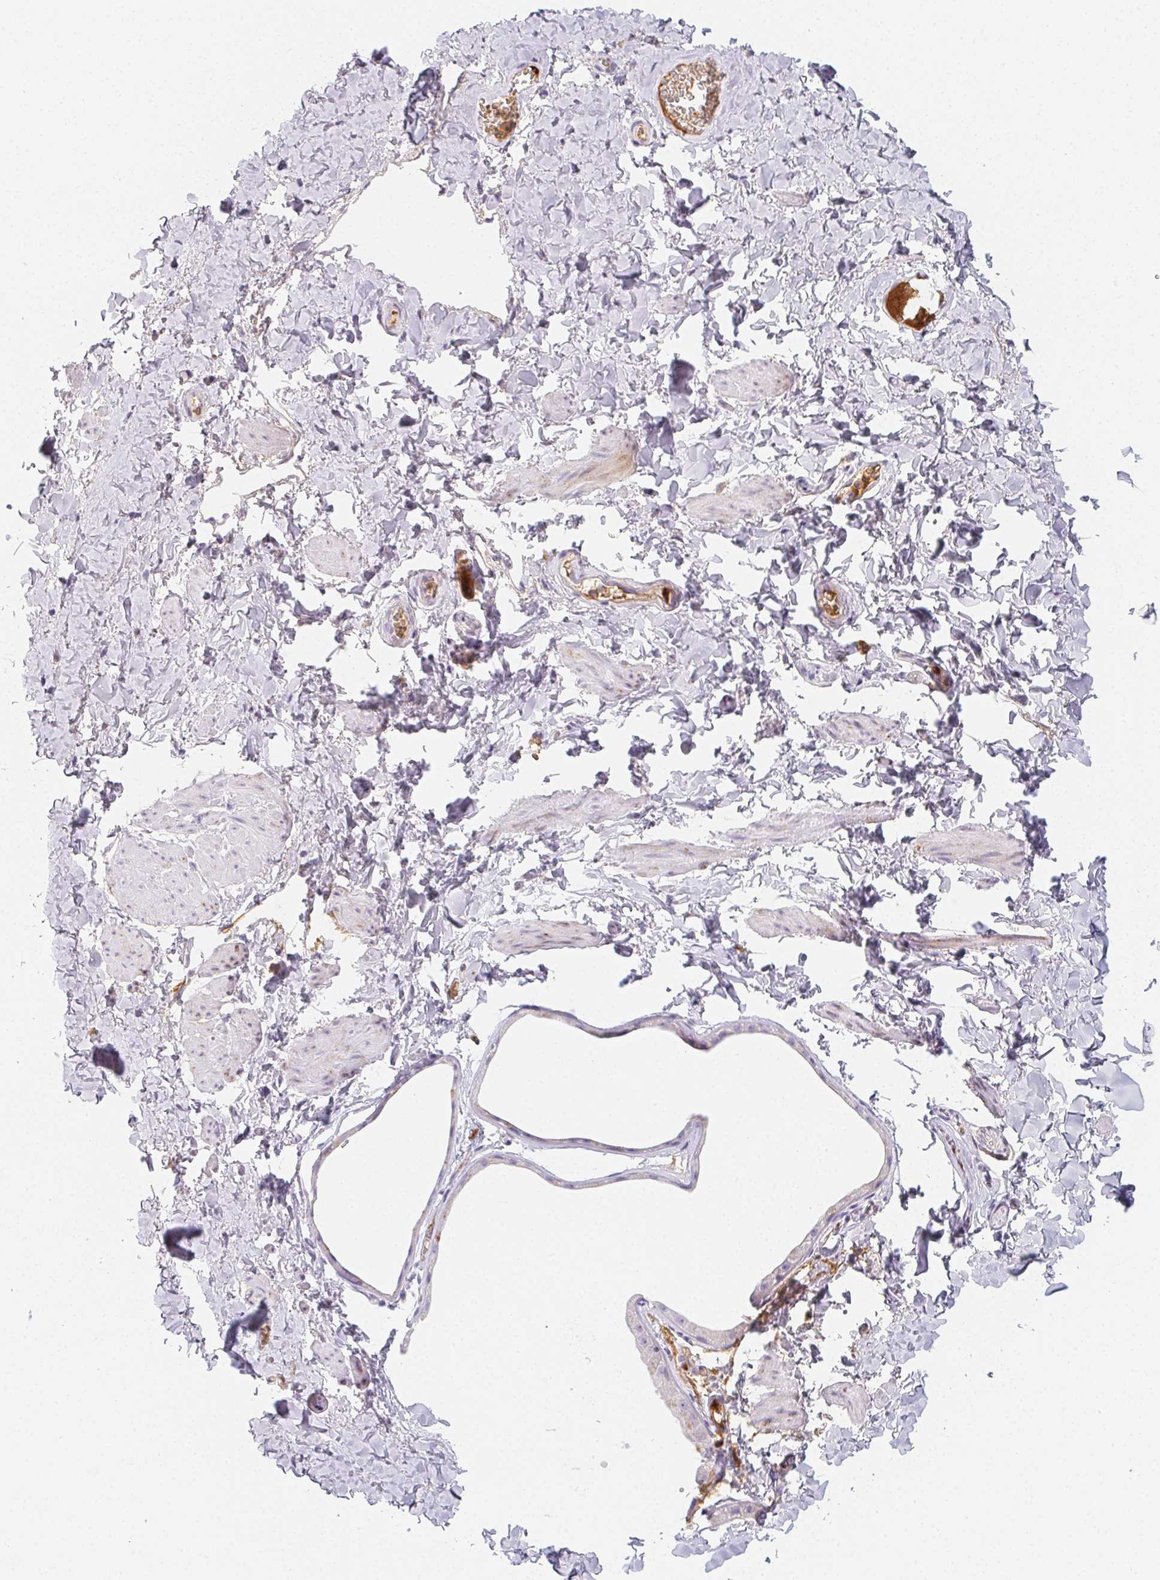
{"staining": {"intensity": "negative", "quantity": "none", "location": "none"}, "tissue": "skin", "cell_type": "Epidermal cells", "image_type": "normal", "snomed": [{"axis": "morphology", "description": "Normal tissue, NOS"}, {"axis": "topography", "description": "Vulva"}, {"axis": "topography", "description": "Peripheral nerve tissue"}], "caption": "High power microscopy photomicrograph of an IHC micrograph of benign skin, revealing no significant expression in epidermal cells.", "gene": "ITIH2", "patient": {"sex": "female", "age": 66}}